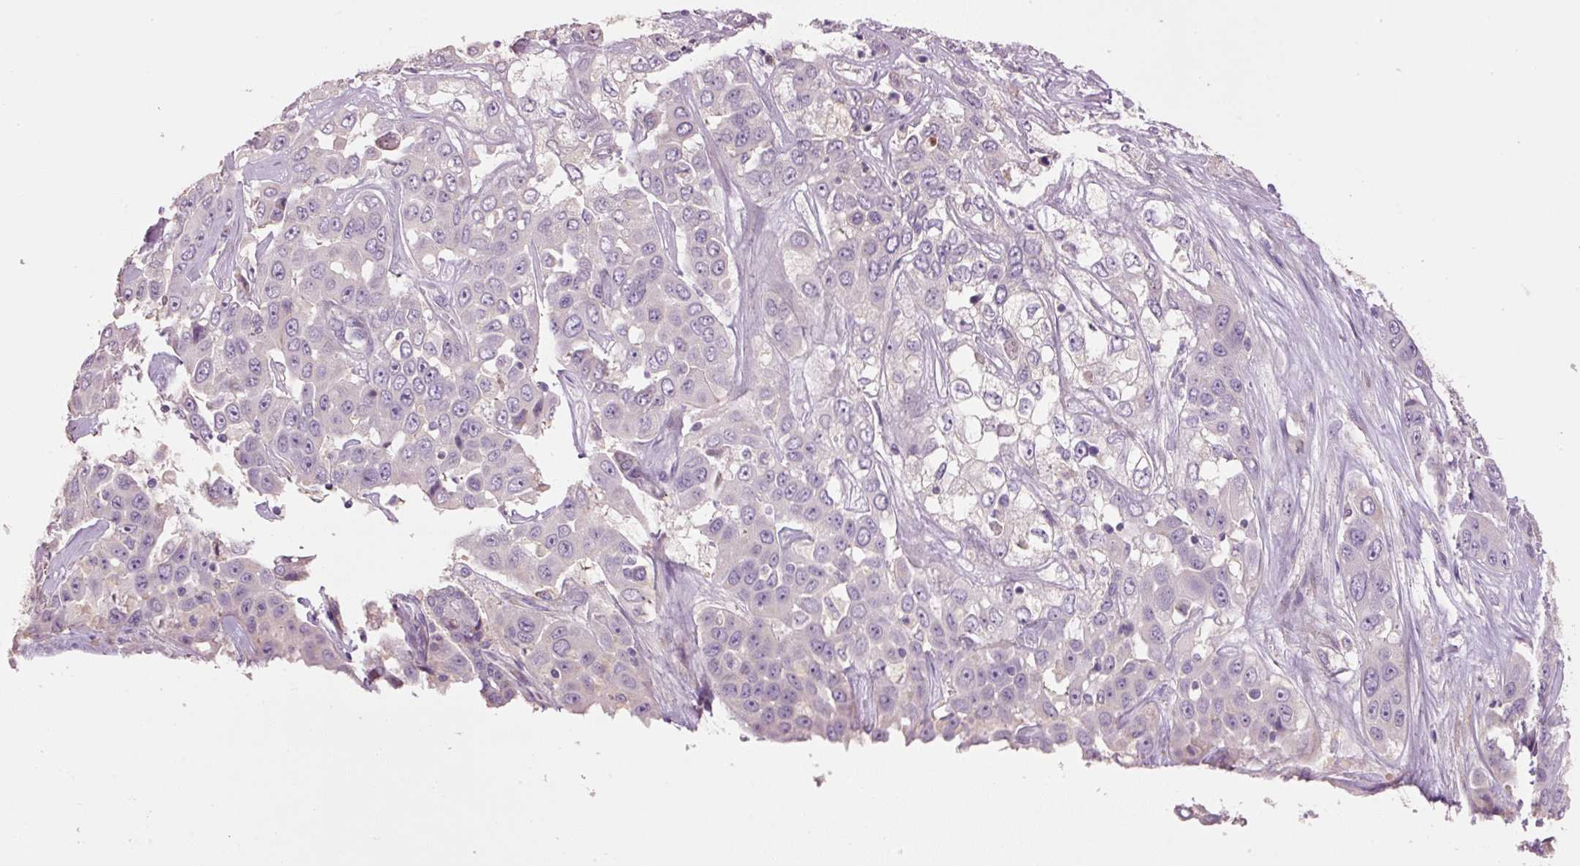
{"staining": {"intensity": "negative", "quantity": "none", "location": "none"}, "tissue": "liver cancer", "cell_type": "Tumor cells", "image_type": "cancer", "snomed": [{"axis": "morphology", "description": "Cholangiocarcinoma"}, {"axis": "topography", "description": "Liver"}], "caption": "Liver cholangiocarcinoma was stained to show a protein in brown. There is no significant staining in tumor cells.", "gene": "HAX1", "patient": {"sex": "female", "age": 52}}